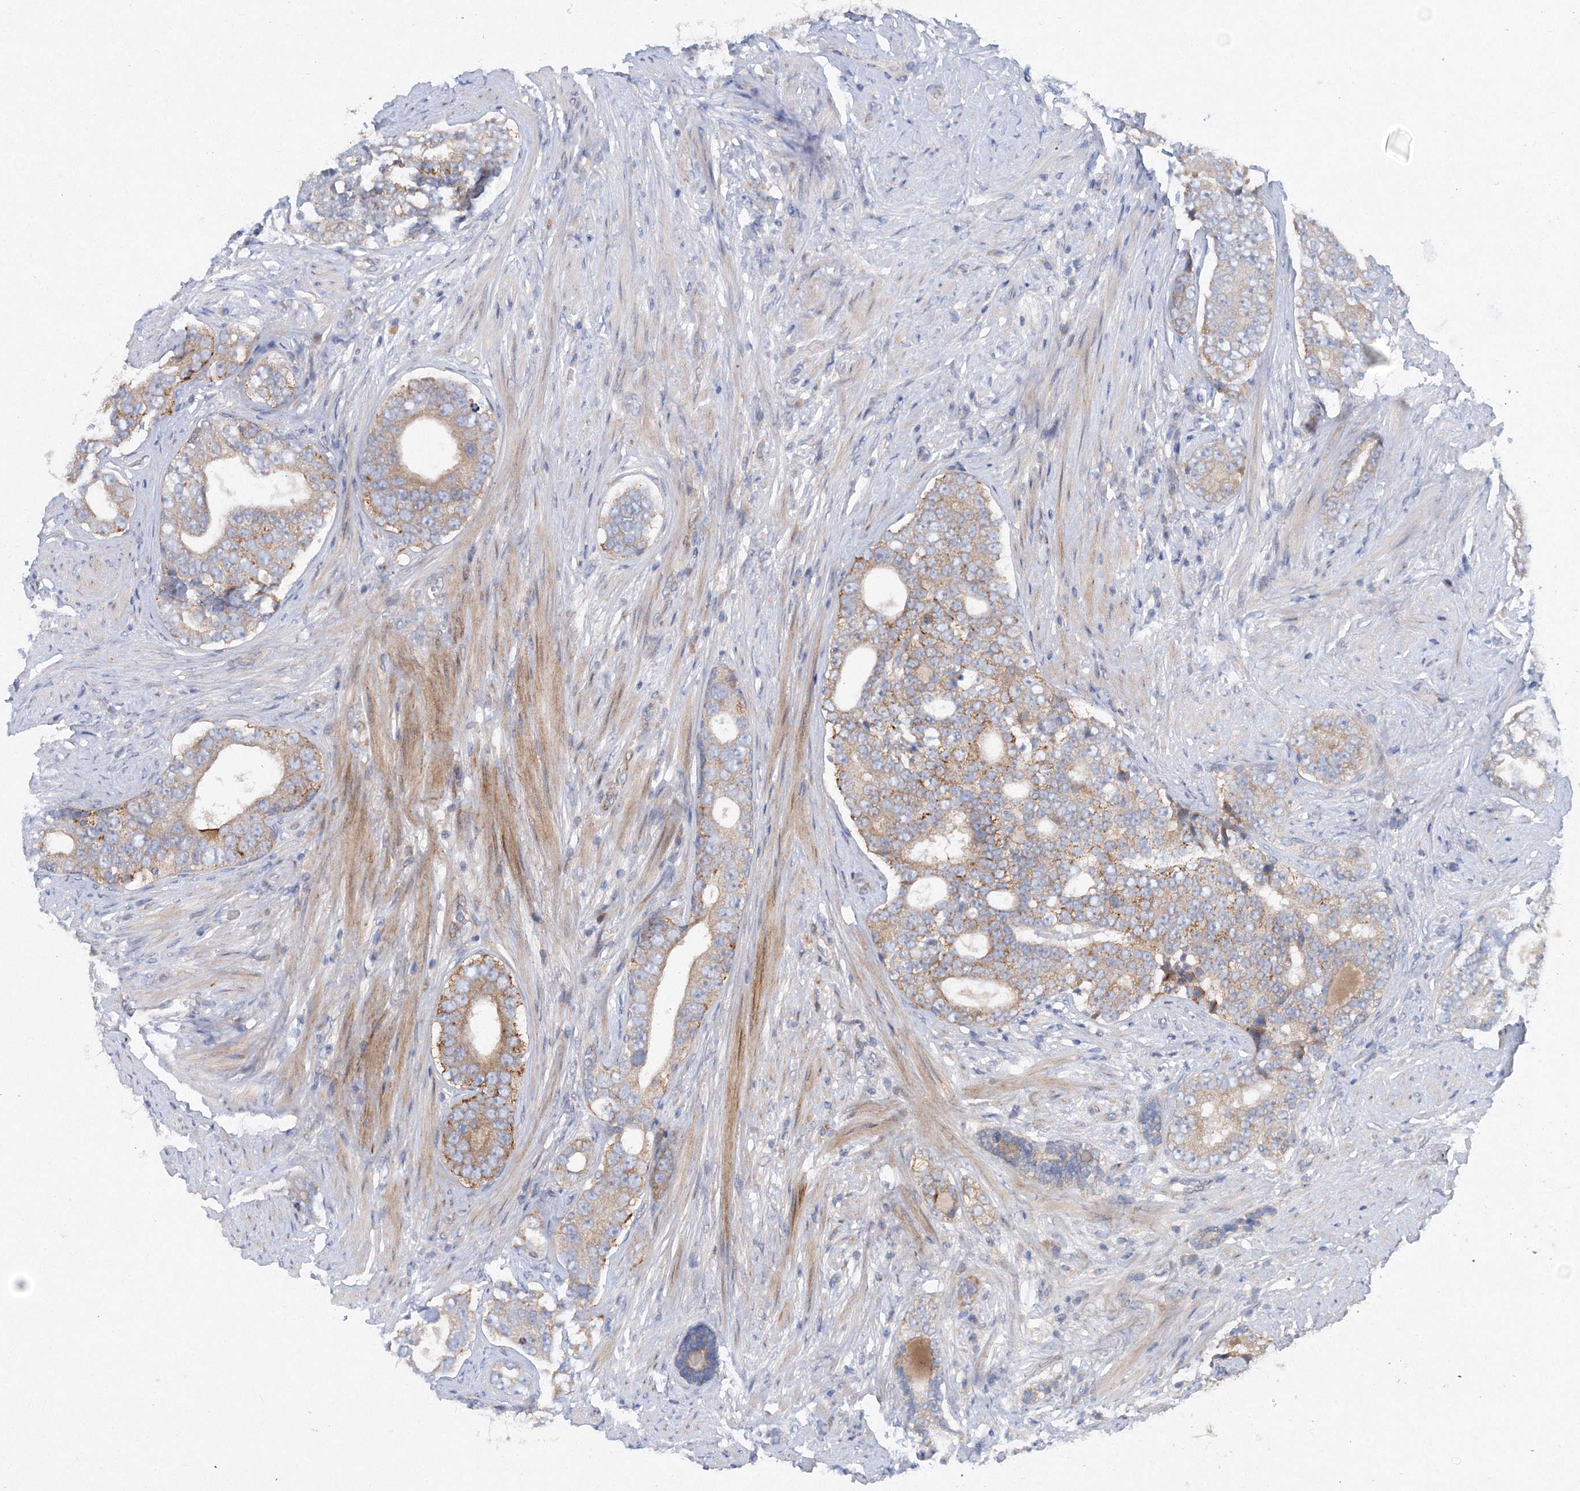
{"staining": {"intensity": "moderate", "quantity": "25%-75%", "location": "cytoplasmic/membranous"}, "tissue": "prostate cancer", "cell_type": "Tumor cells", "image_type": "cancer", "snomed": [{"axis": "morphology", "description": "Adenocarcinoma, High grade"}, {"axis": "topography", "description": "Prostate"}], "caption": "Immunohistochemical staining of prostate cancer (adenocarcinoma (high-grade)) reveals medium levels of moderate cytoplasmic/membranous protein positivity in about 25%-75% of tumor cells.", "gene": "SLC36A1", "patient": {"sex": "male", "age": 56}}